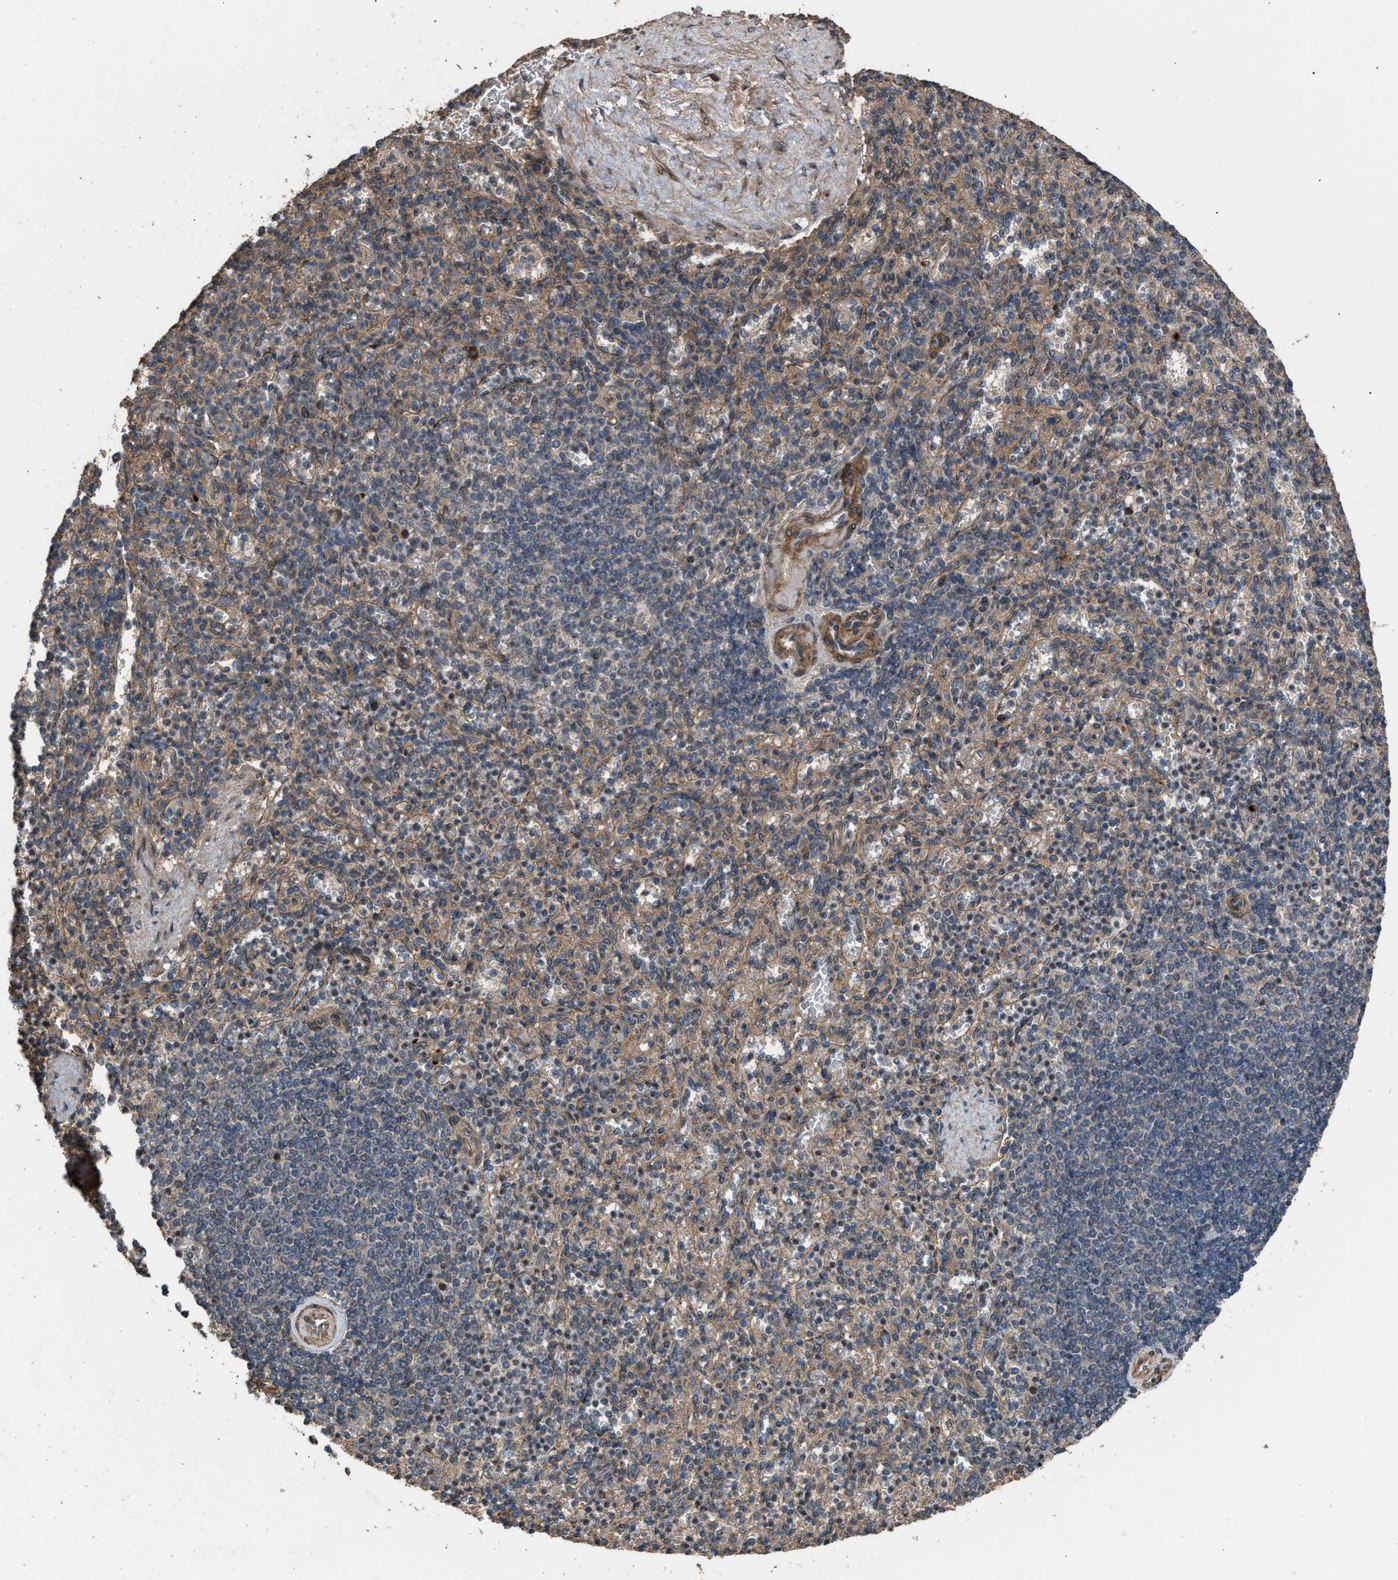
{"staining": {"intensity": "moderate", "quantity": ">75%", "location": "cytoplasmic/membranous"}, "tissue": "spleen", "cell_type": "Cells in red pulp", "image_type": "normal", "snomed": [{"axis": "morphology", "description": "Normal tissue, NOS"}, {"axis": "topography", "description": "Spleen"}], "caption": "IHC of benign spleen demonstrates medium levels of moderate cytoplasmic/membranous expression in about >75% of cells in red pulp.", "gene": "UTRN", "patient": {"sex": "female", "age": 74}}